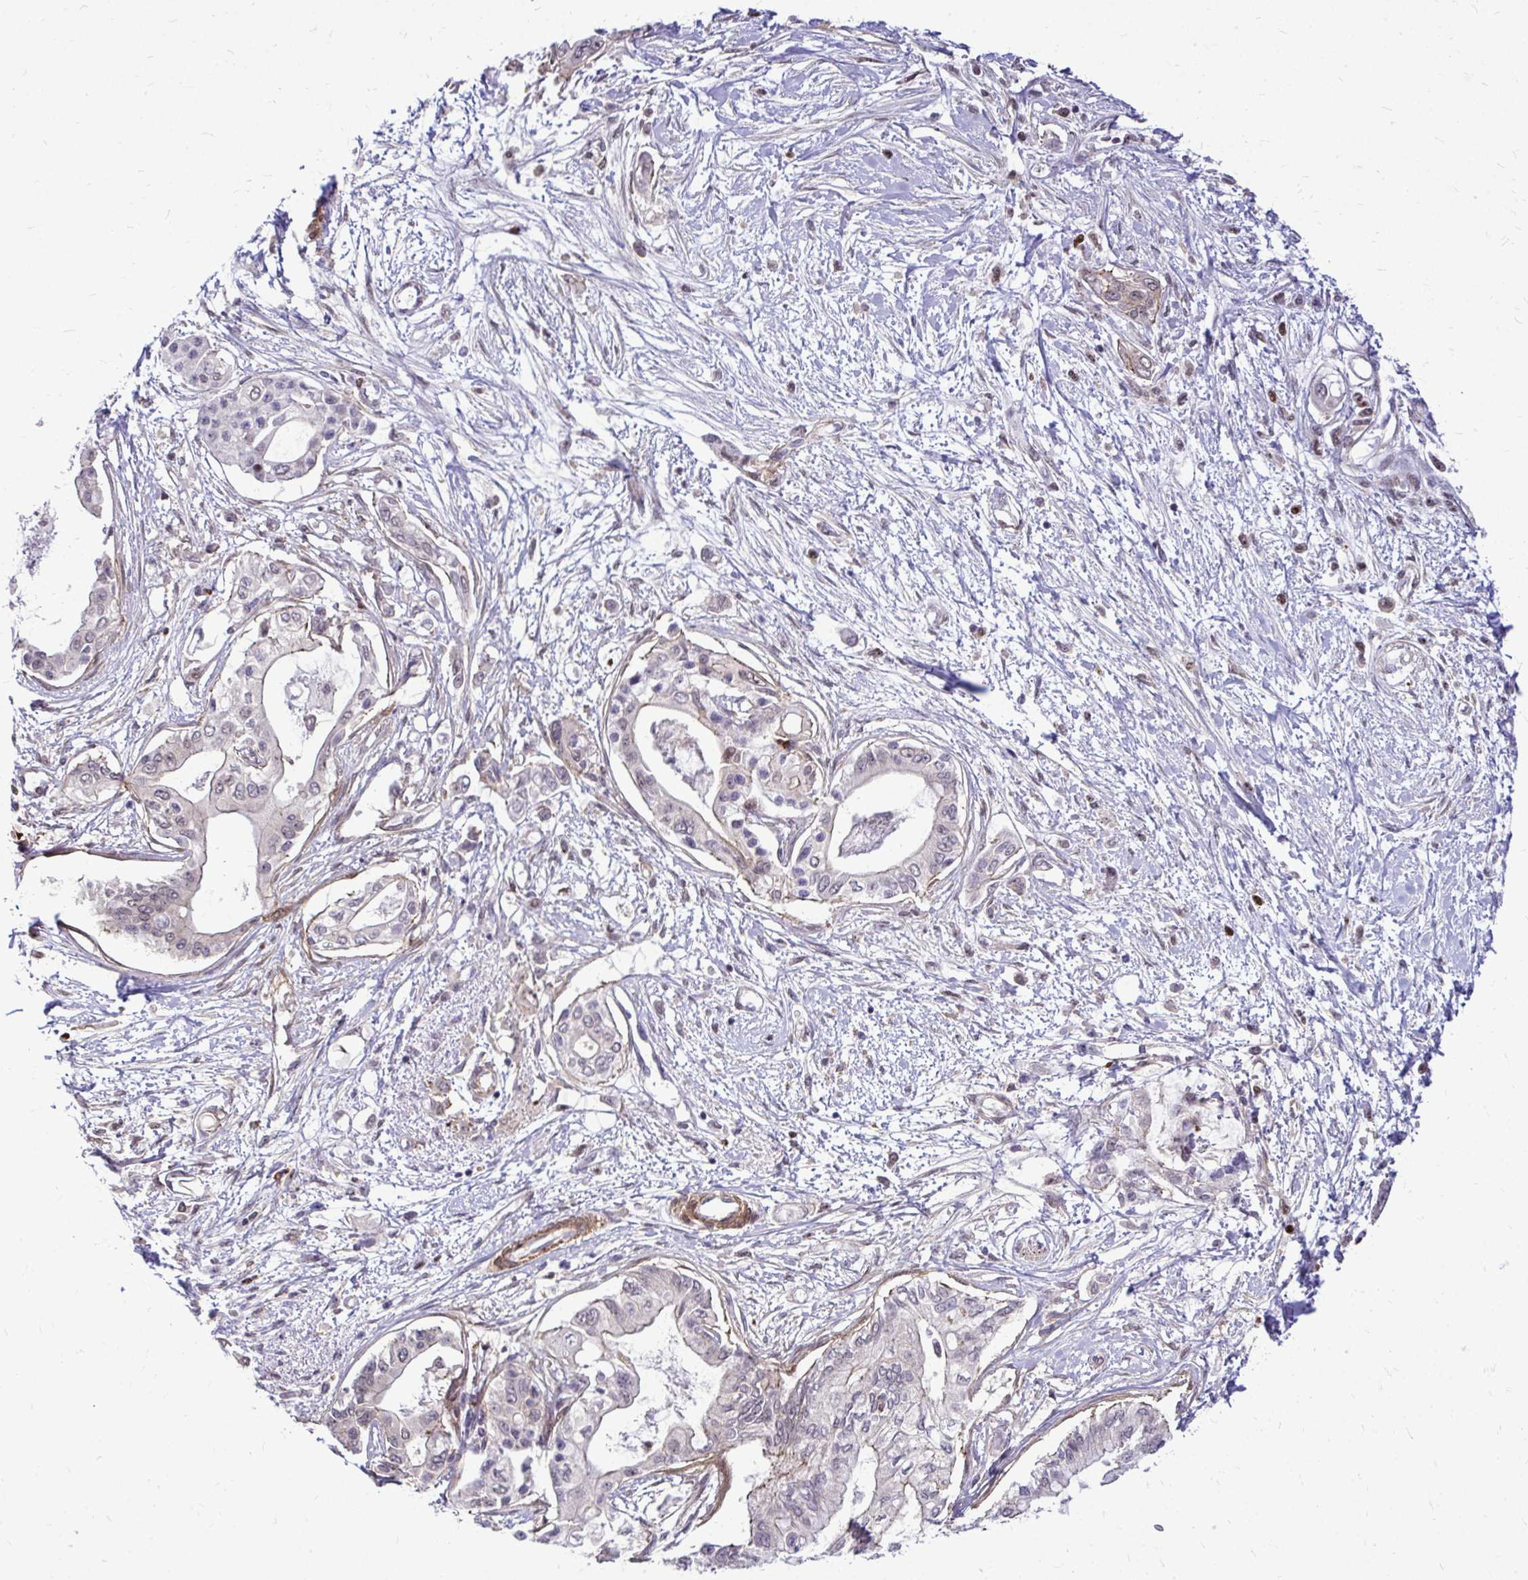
{"staining": {"intensity": "weak", "quantity": "<25%", "location": "cytoplasmic/membranous"}, "tissue": "pancreatic cancer", "cell_type": "Tumor cells", "image_type": "cancer", "snomed": [{"axis": "morphology", "description": "Adenocarcinoma, NOS"}, {"axis": "topography", "description": "Pancreas"}], "caption": "Immunohistochemistry histopathology image of neoplastic tissue: pancreatic cancer (adenocarcinoma) stained with DAB reveals no significant protein staining in tumor cells. (Brightfield microscopy of DAB immunohistochemistry (IHC) at high magnification).", "gene": "TRIP6", "patient": {"sex": "female", "age": 77}}